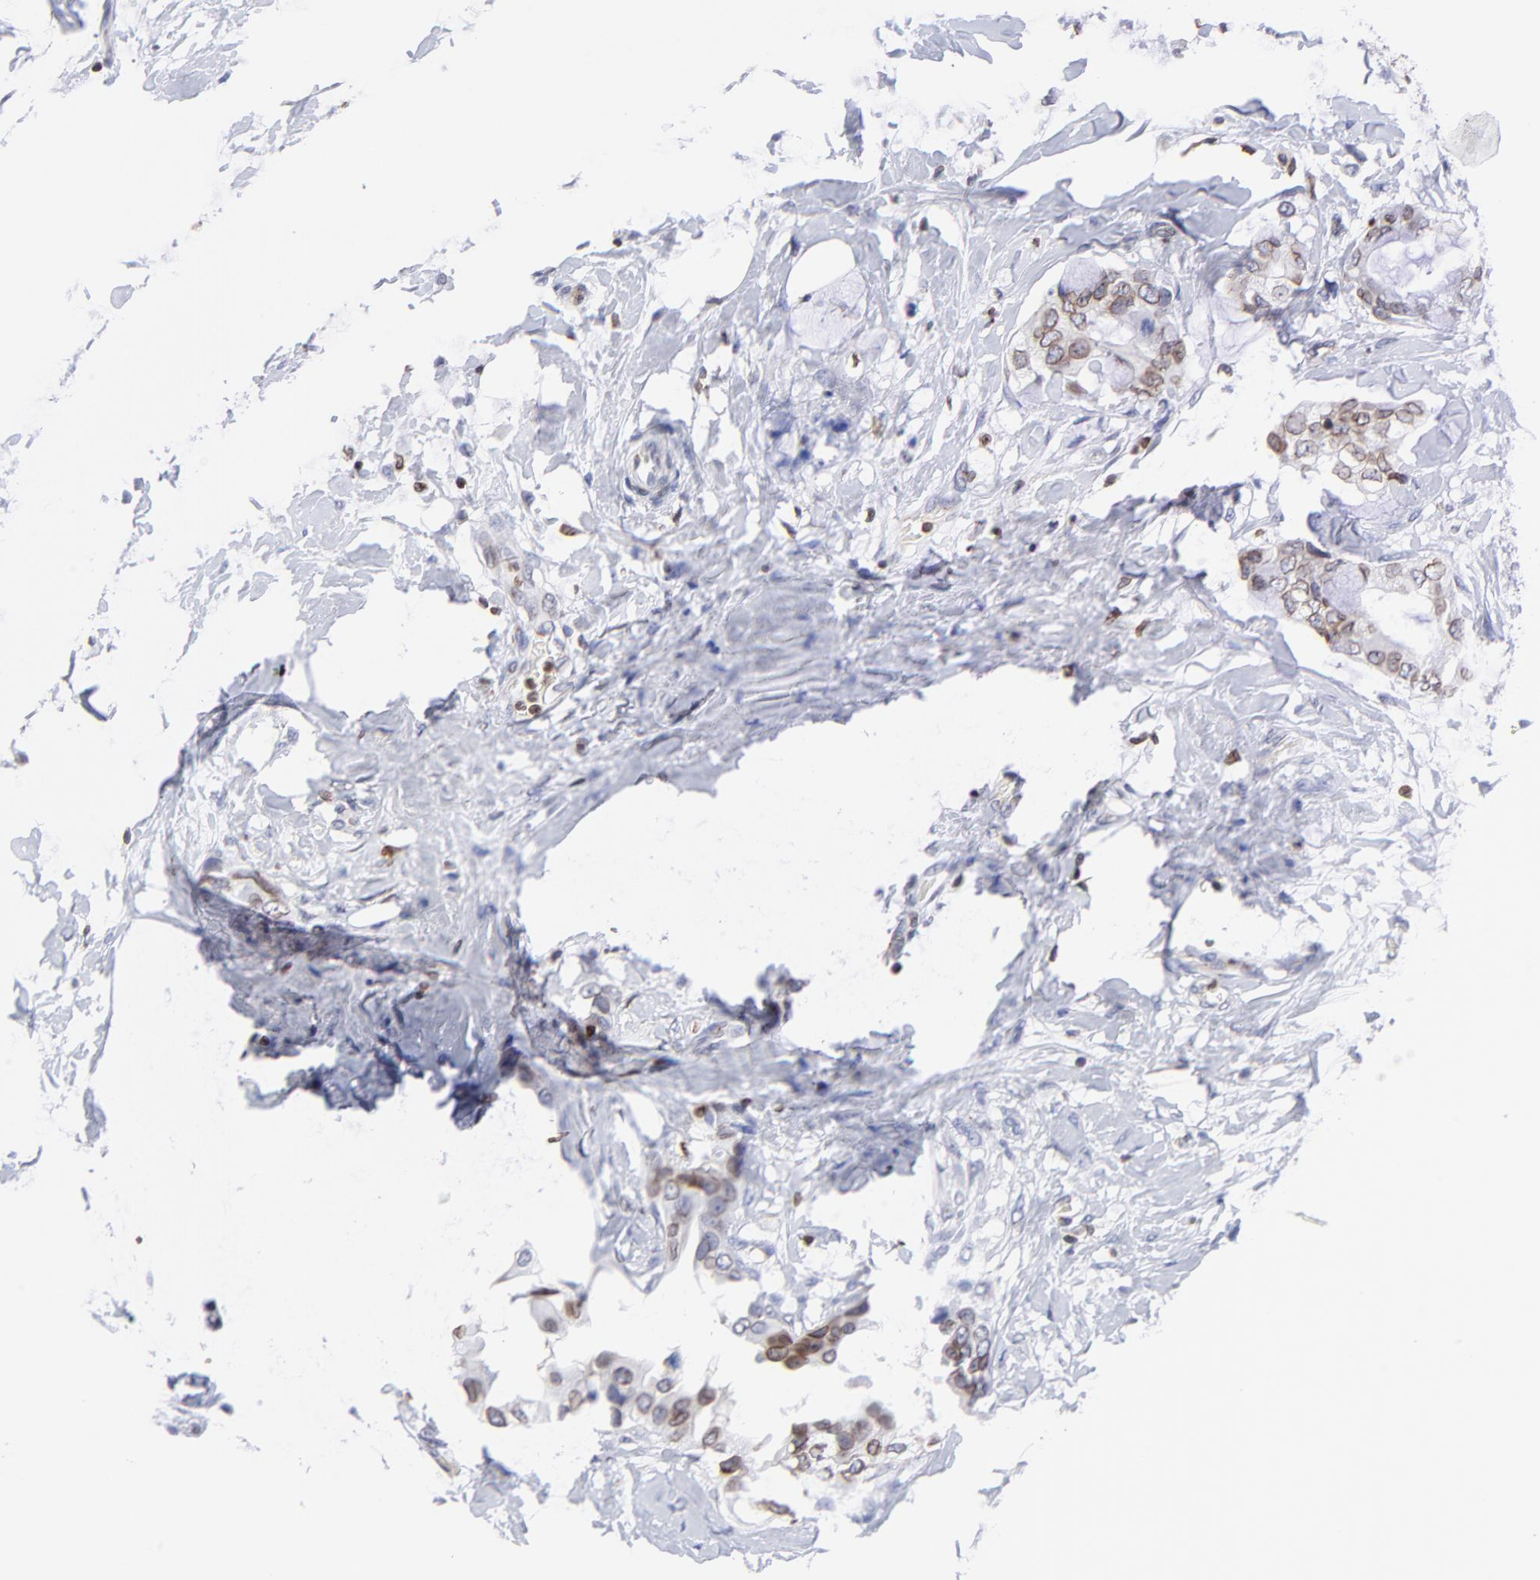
{"staining": {"intensity": "moderate", "quantity": ">75%", "location": "cytoplasmic/membranous,nuclear"}, "tissue": "breast cancer", "cell_type": "Tumor cells", "image_type": "cancer", "snomed": [{"axis": "morphology", "description": "Duct carcinoma"}, {"axis": "topography", "description": "Breast"}], "caption": "Protein expression analysis of human breast cancer (infiltrating ductal carcinoma) reveals moderate cytoplasmic/membranous and nuclear staining in about >75% of tumor cells. (DAB (3,3'-diaminobenzidine) = brown stain, brightfield microscopy at high magnification).", "gene": "THAP7", "patient": {"sex": "female", "age": 40}}